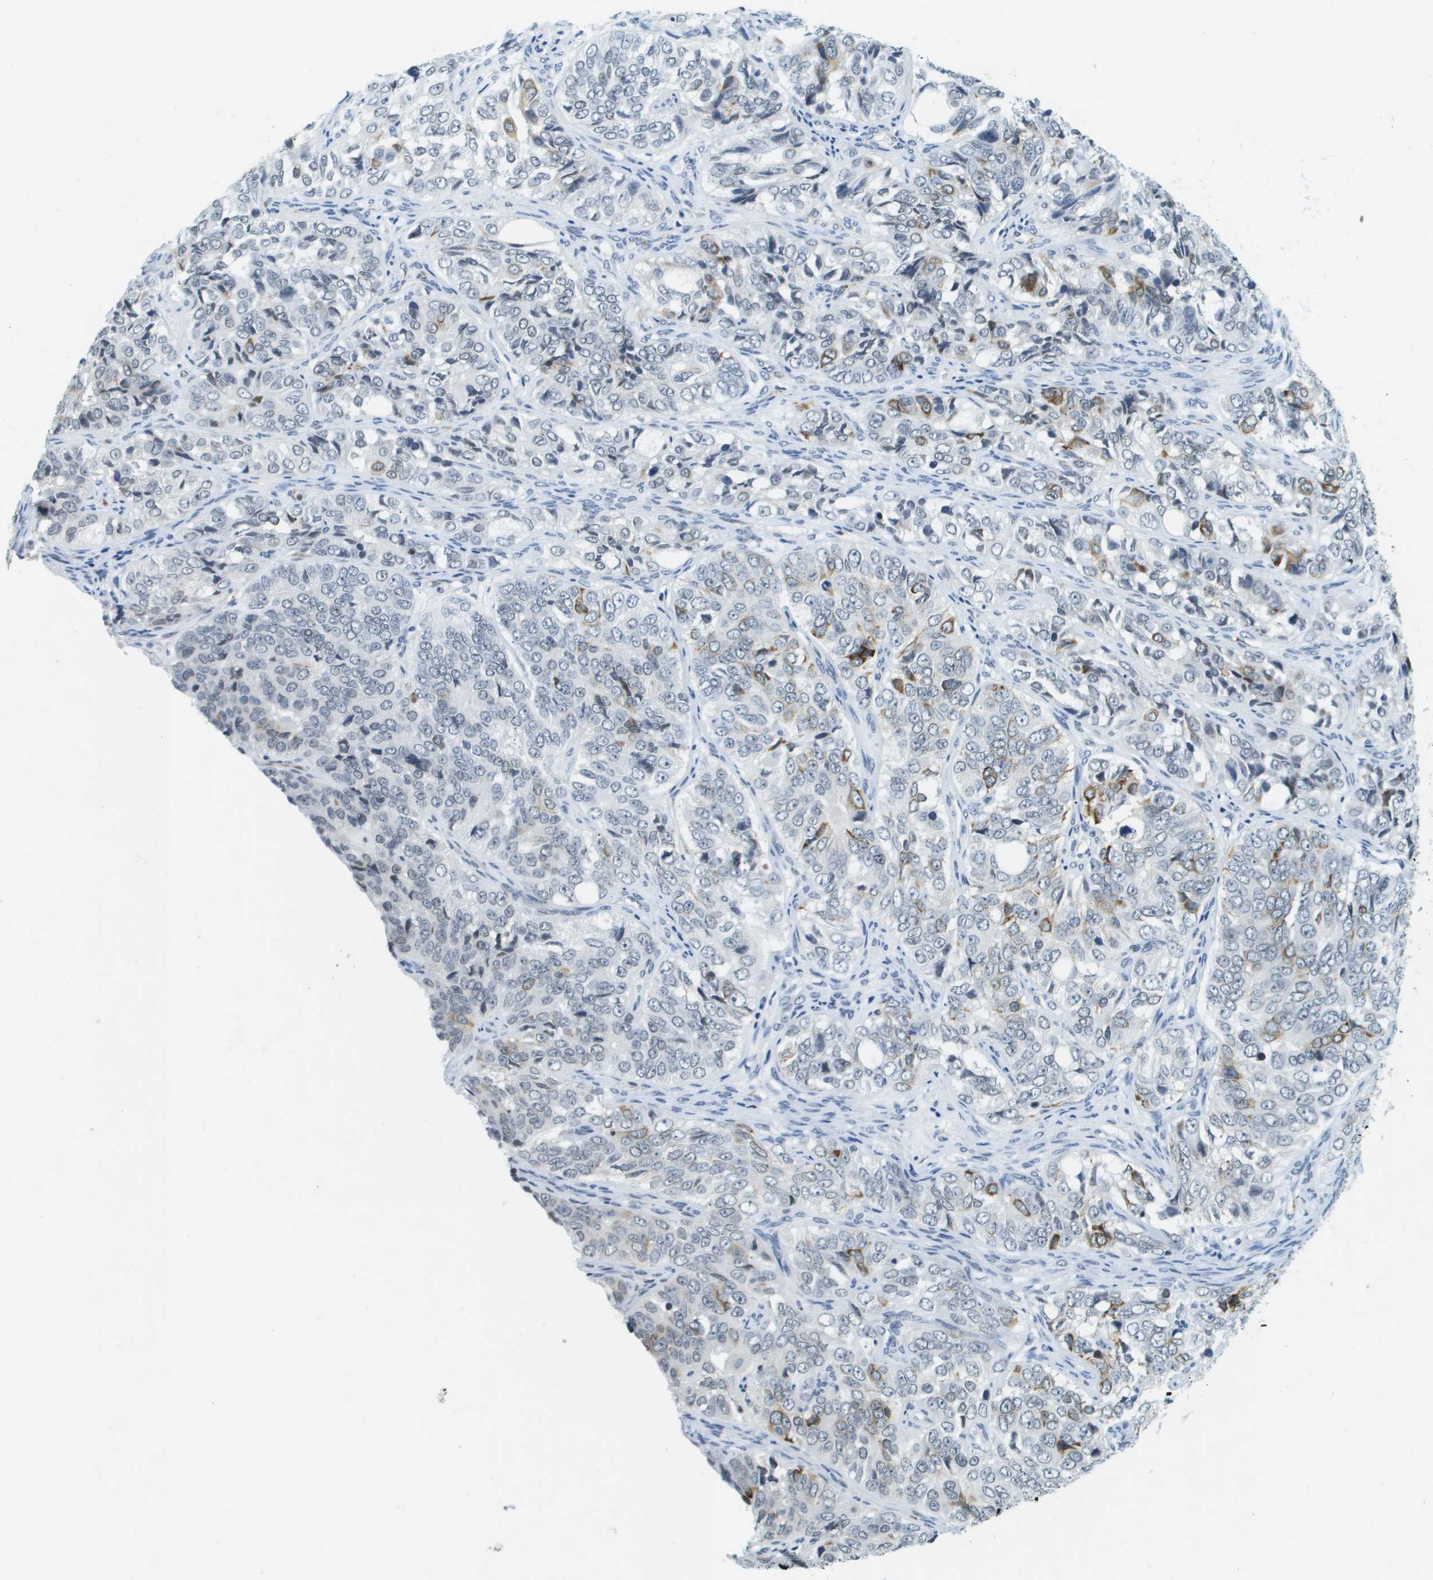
{"staining": {"intensity": "moderate", "quantity": "<25%", "location": "cytoplasmic/membranous"}, "tissue": "ovarian cancer", "cell_type": "Tumor cells", "image_type": "cancer", "snomed": [{"axis": "morphology", "description": "Carcinoma, endometroid"}, {"axis": "topography", "description": "Ovary"}], "caption": "This is a photomicrograph of immunohistochemistry (IHC) staining of ovarian cancer (endometroid carcinoma), which shows moderate expression in the cytoplasmic/membranous of tumor cells.", "gene": "UVRAG", "patient": {"sex": "female", "age": 51}}